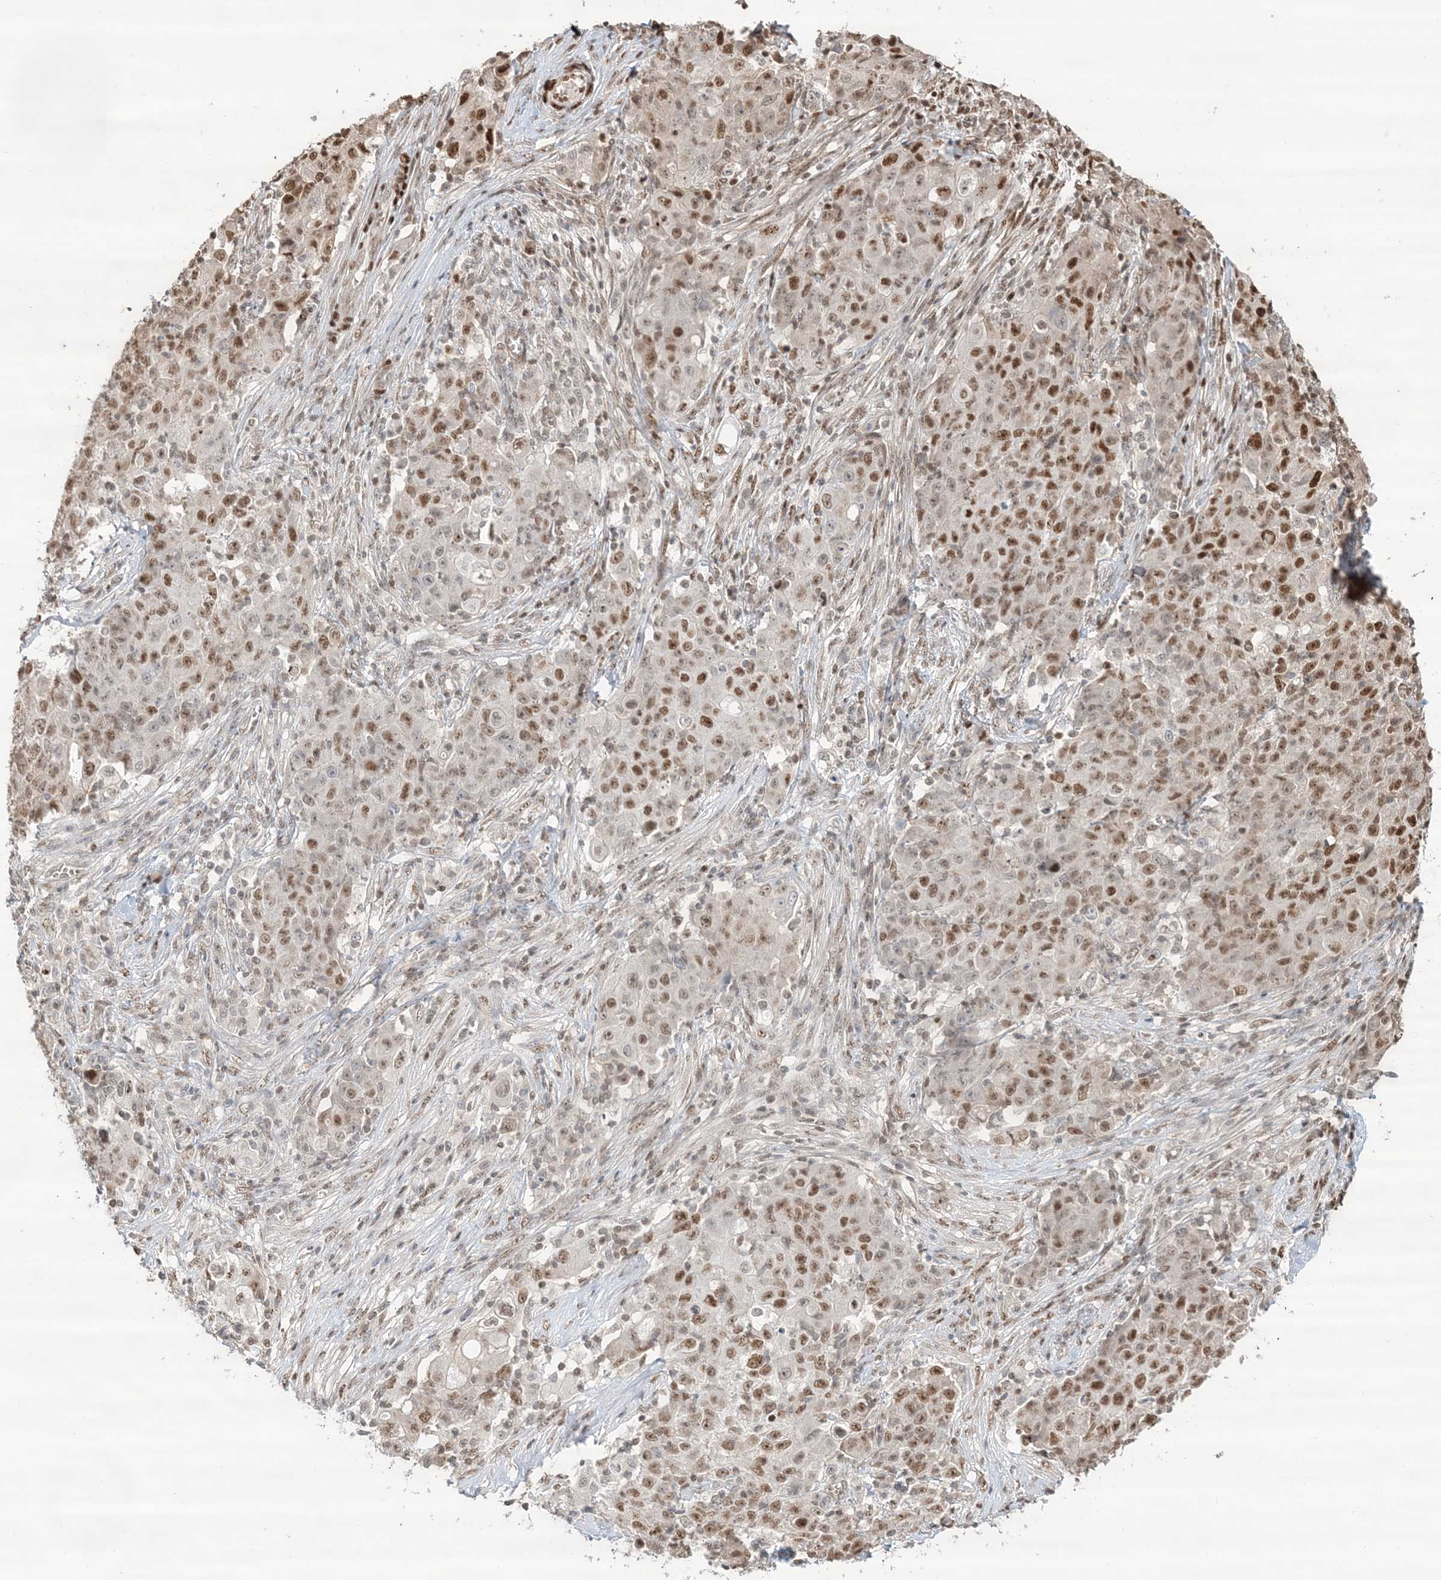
{"staining": {"intensity": "strong", "quantity": ">75%", "location": "nuclear"}, "tissue": "ovarian cancer", "cell_type": "Tumor cells", "image_type": "cancer", "snomed": [{"axis": "morphology", "description": "Carcinoma, endometroid"}, {"axis": "topography", "description": "Ovary"}], "caption": "Immunohistochemistry (IHC) (DAB (3,3'-diaminobenzidine)) staining of human ovarian endometroid carcinoma exhibits strong nuclear protein expression in approximately >75% of tumor cells. The staining was performed using DAB to visualize the protein expression in brown, while the nuclei were stained in blue with hematoxylin (Magnification: 20x).", "gene": "SUMO2", "patient": {"sex": "female", "age": 42}}